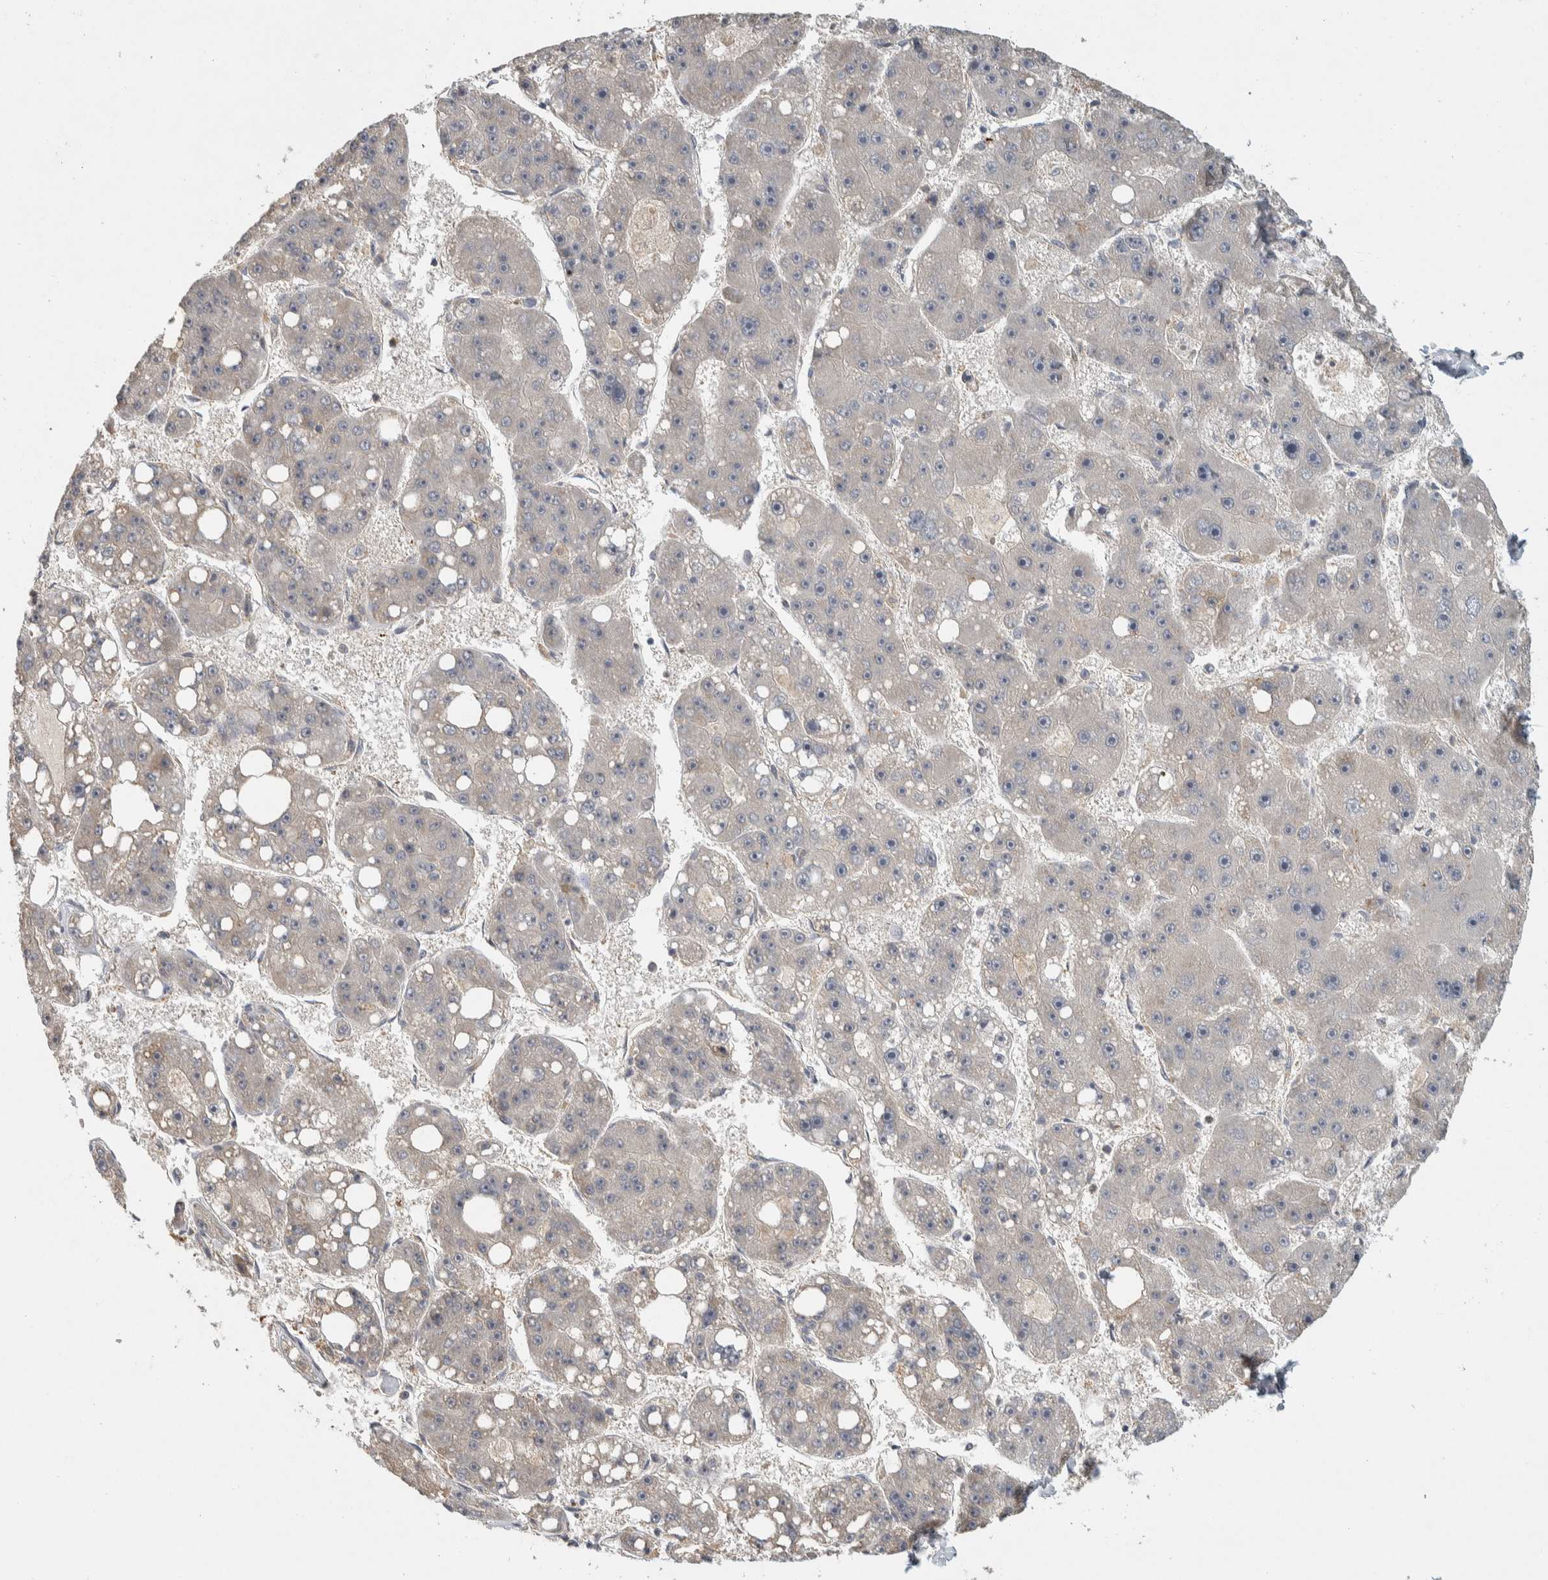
{"staining": {"intensity": "negative", "quantity": "none", "location": "none"}, "tissue": "liver cancer", "cell_type": "Tumor cells", "image_type": "cancer", "snomed": [{"axis": "morphology", "description": "Carcinoma, Hepatocellular, NOS"}, {"axis": "topography", "description": "Liver"}], "caption": "There is no significant staining in tumor cells of liver hepatocellular carcinoma. (Stains: DAB (3,3'-diaminobenzidine) immunohistochemistry with hematoxylin counter stain, Microscopy: brightfield microscopy at high magnification).", "gene": "EIF3H", "patient": {"sex": "female", "age": 61}}